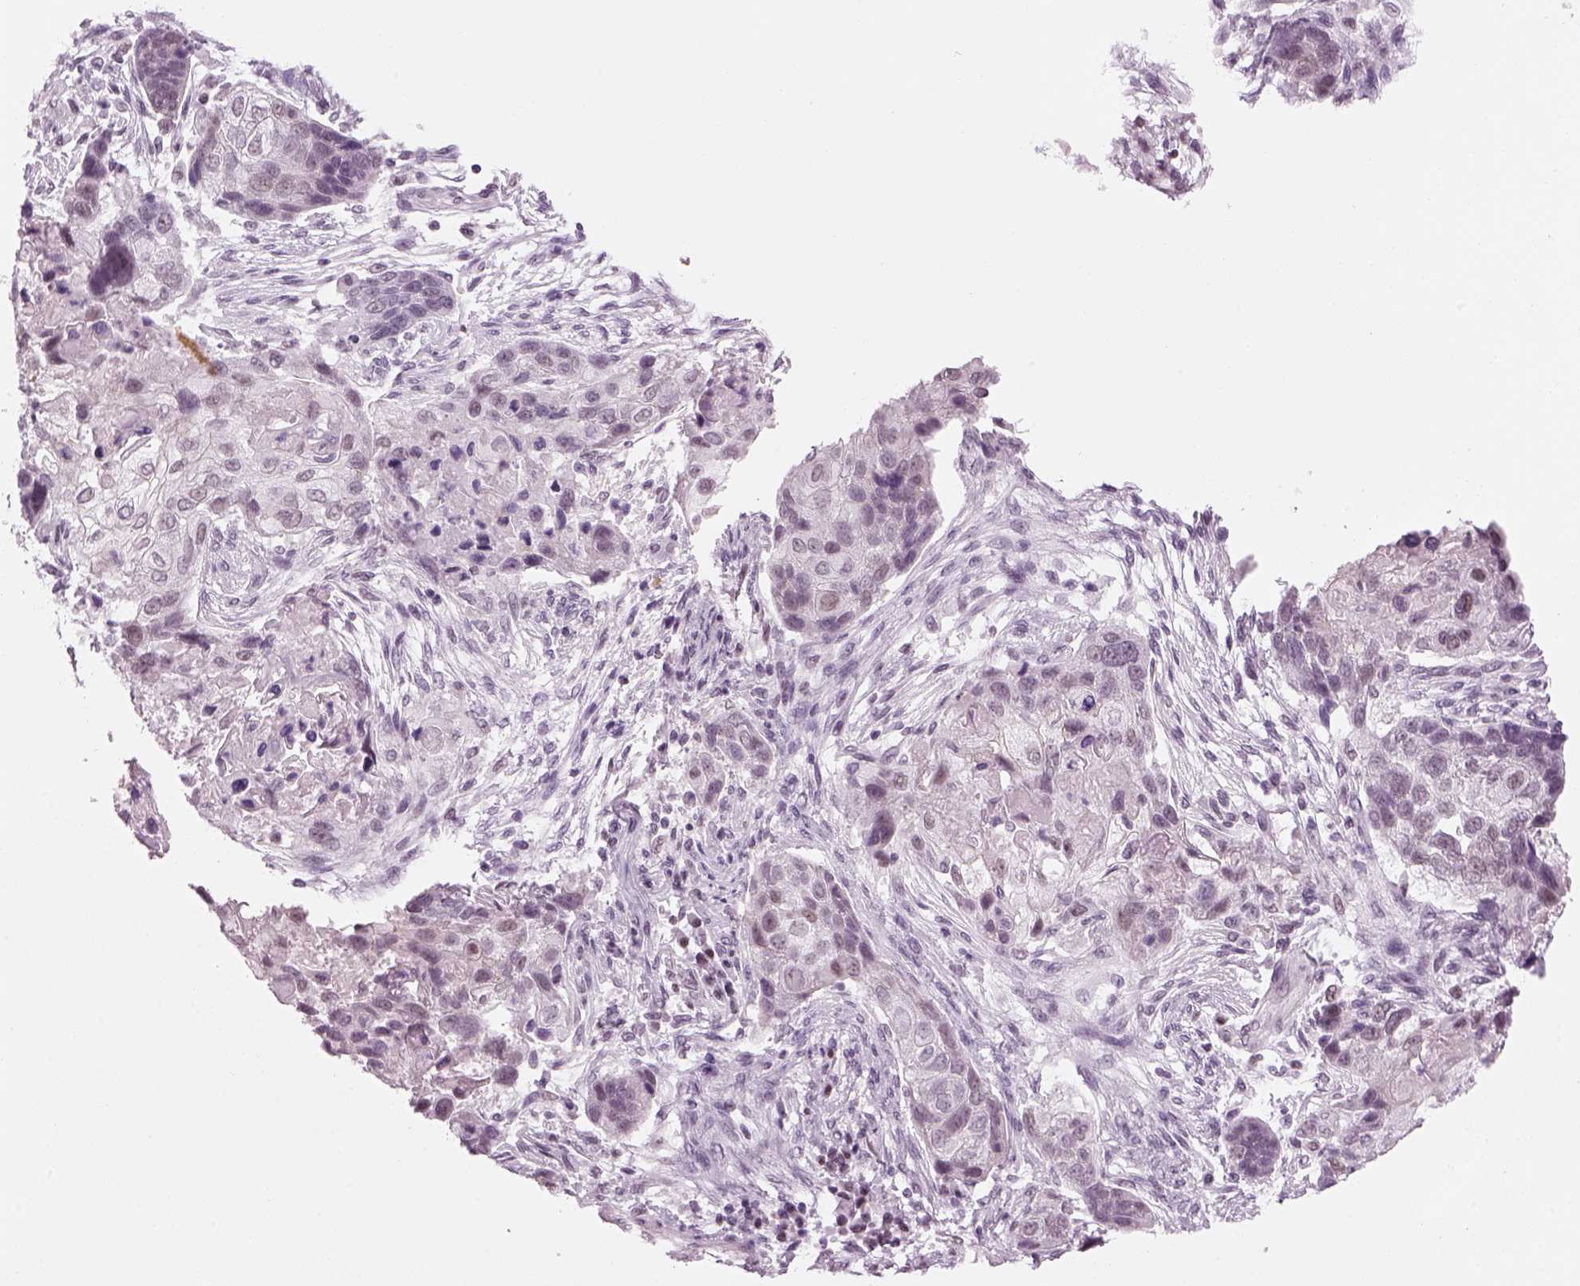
{"staining": {"intensity": "weak", "quantity": "<25%", "location": "nuclear"}, "tissue": "lung cancer", "cell_type": "Tumor cells", "image_type": "cancer", "snomed": [{"axis": "morphology", "description": "Squamous cell carcinoma, NOS"}, {"axis": "topography", "description": "Lung"}], "caption": "A histopathology image of human lung cancer (squamous cell carcinoma) is negative for staining in tumor cells. The staining was performed using DAB to visualize the protein expression in brown, while the nuclei were stained in blue with hematoxylin (Magnification: 20x).", "gene": "KCNG2", "patient": {"sex": "male", "age": 69}}